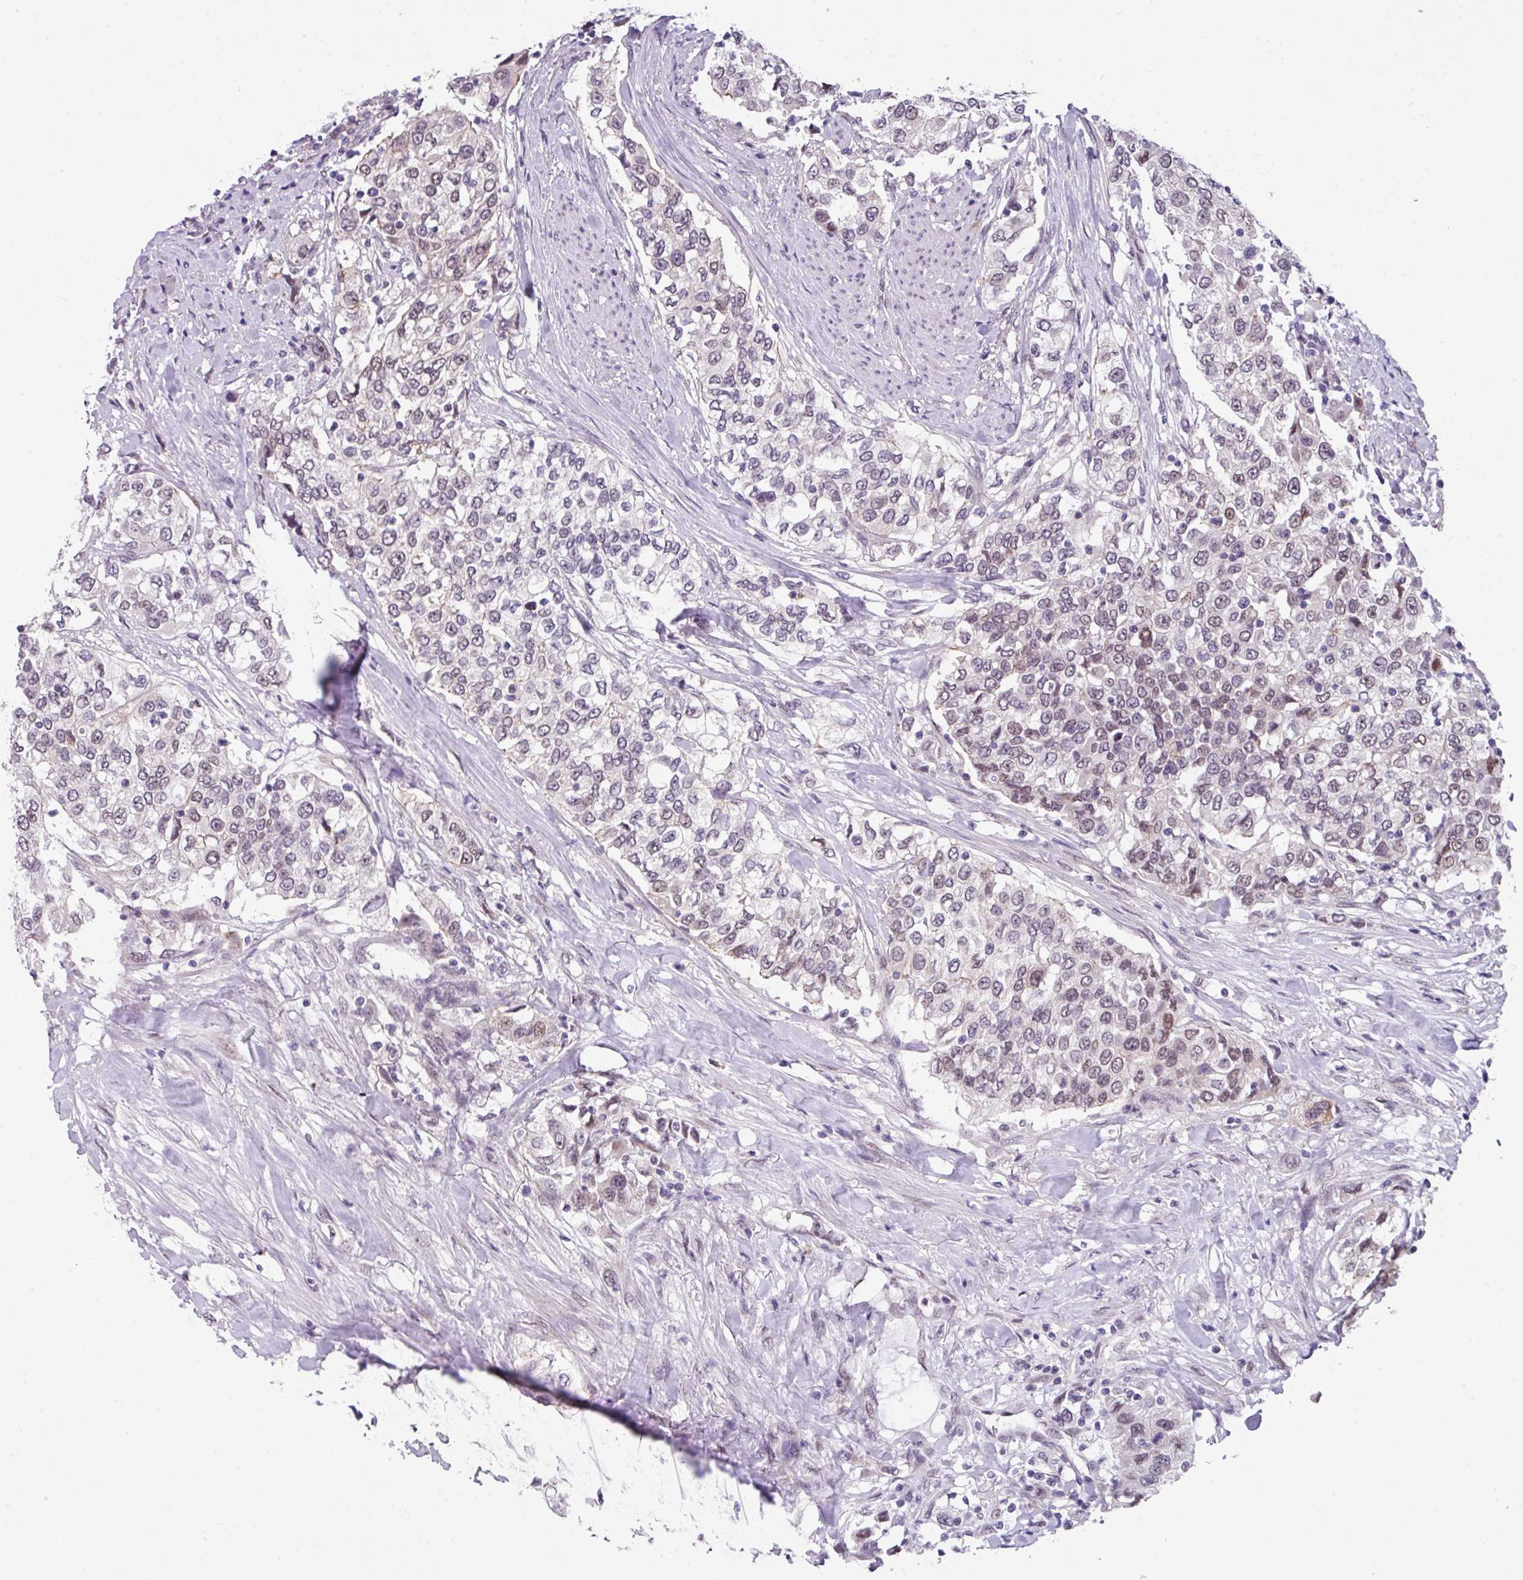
{"staining": {"intensity": "weak", "quantity": "<25%", "location": "nuclear"}, "tissue": "urothelial cancer", "cell_type": "Tumor cells", "image_type": "cancer", "snomed": [{"axis": "morphology", "description": "Urothelial carcinoma, High grade"}, {"axis": "topography", "description": "Urinary bladder"}], "caption": "IHC photomicrograph of neoplastic tissue: high-grade urothelial carcinoma stained with DAB (3,3'-diaminobenzidine) exhibits no significant protein expression in tumor cells. Nuclei are stained in blue.", "gene": "ZFP3", "patient": {"sex": "female", "age": 80}}